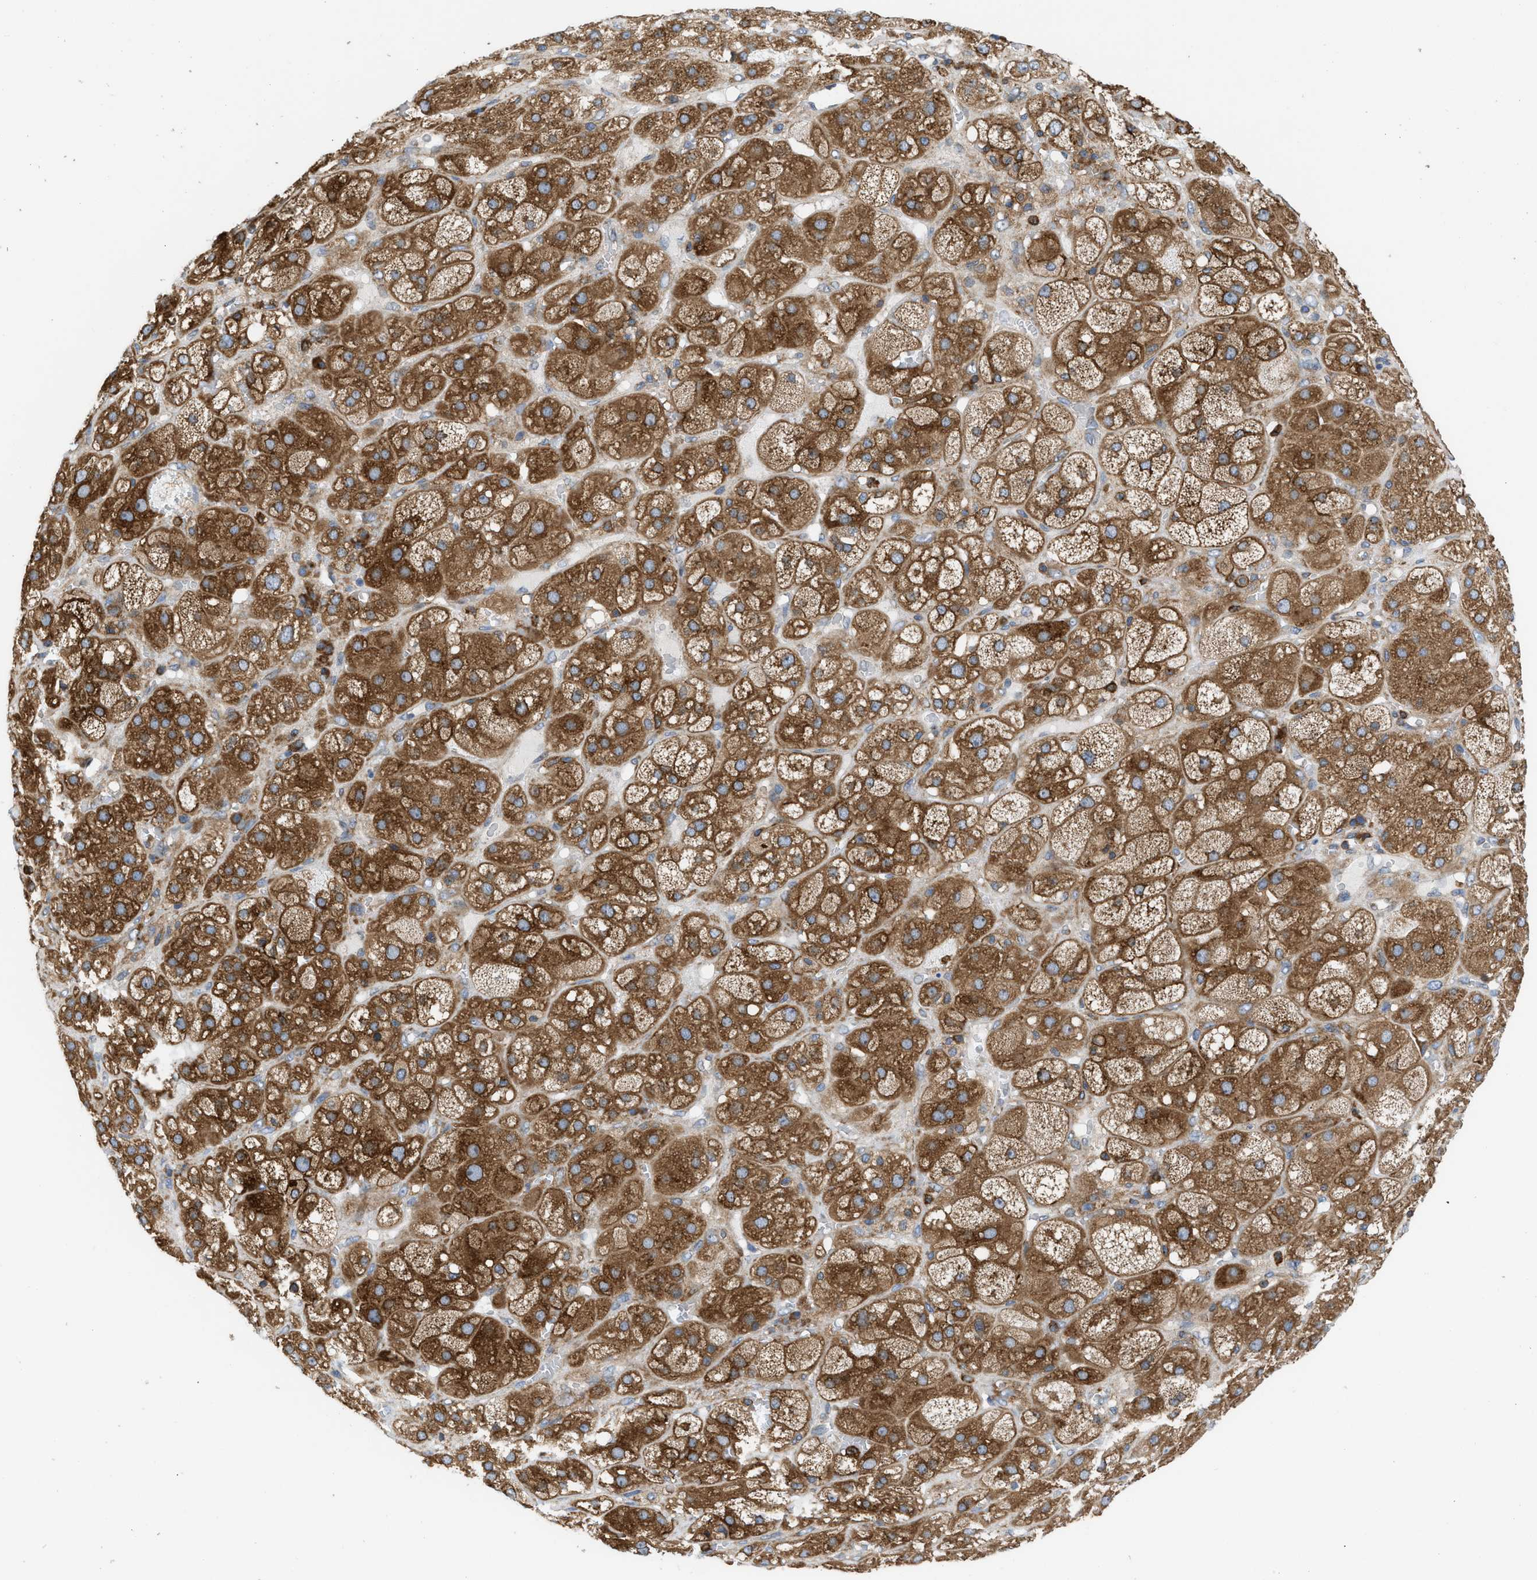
{"staining": {"intensity": "strong", "quantity": ">75%", "location": "cytoplasmic/membranous"}, "tissue": "adrenal gland", "cell_type": "Glandular cells", "image_type": "normal", "snomed": [{"axis": "morphology", "description": "Normal tissue, NOS"}, {"axis": "topography", "description": "Adrenal gland"}], "caption": "Protein positivity by immunohistochemistry reveals strong cytoplasmic/membranous expression in approximately >75% of glandular cells in normal adrenal gland.", "gene": "GPAT4", "patient": {"sex": "female", "age": 47}}